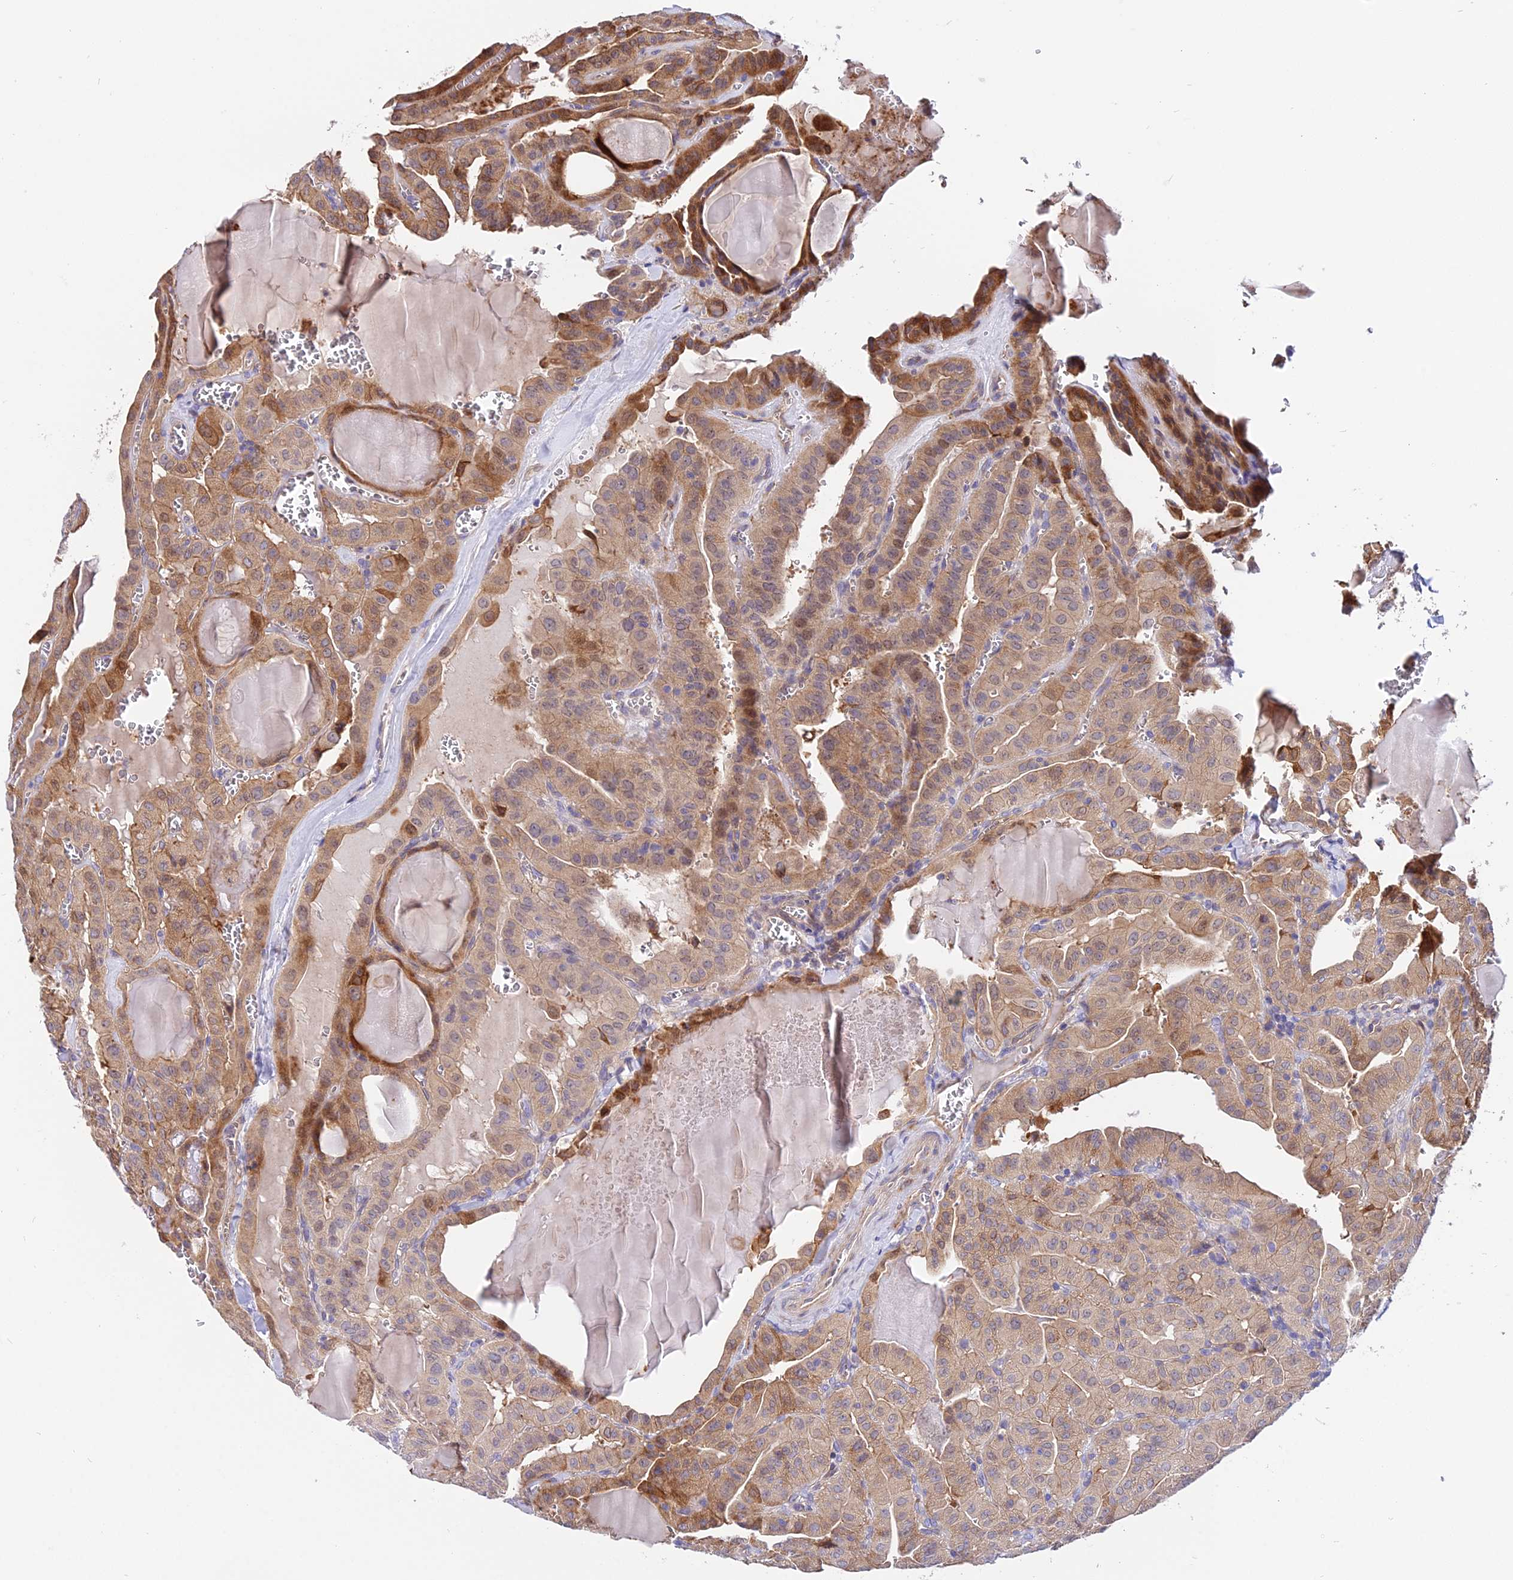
{"staining": {"intensity": "moderate", "quantity": ">75%", "location": "cytoplasmic/membranous,nuclear"}, "tissue": "thyroid cancer", "cell_type": "Tumor cells", "image_type": "cancer", "snomed": [{"axis": "morphology", "description": "Papillary adenocarcinoma, NOS"}, {"axis": "topography", "description": "Thyroid gland"}], "caption": "High-magnification brightfield microscopy of papillary adenocarcinoma (thyroid) stained with DAB (brown) and counterstained with hematoxylin (blue). tumor cells exhibit moderate cytoplasmic/membranous and nuclear staining is identified in about>75% of cells.", "gene": "TRIM43B", "patient": {"sex": "male", "age": 52}}